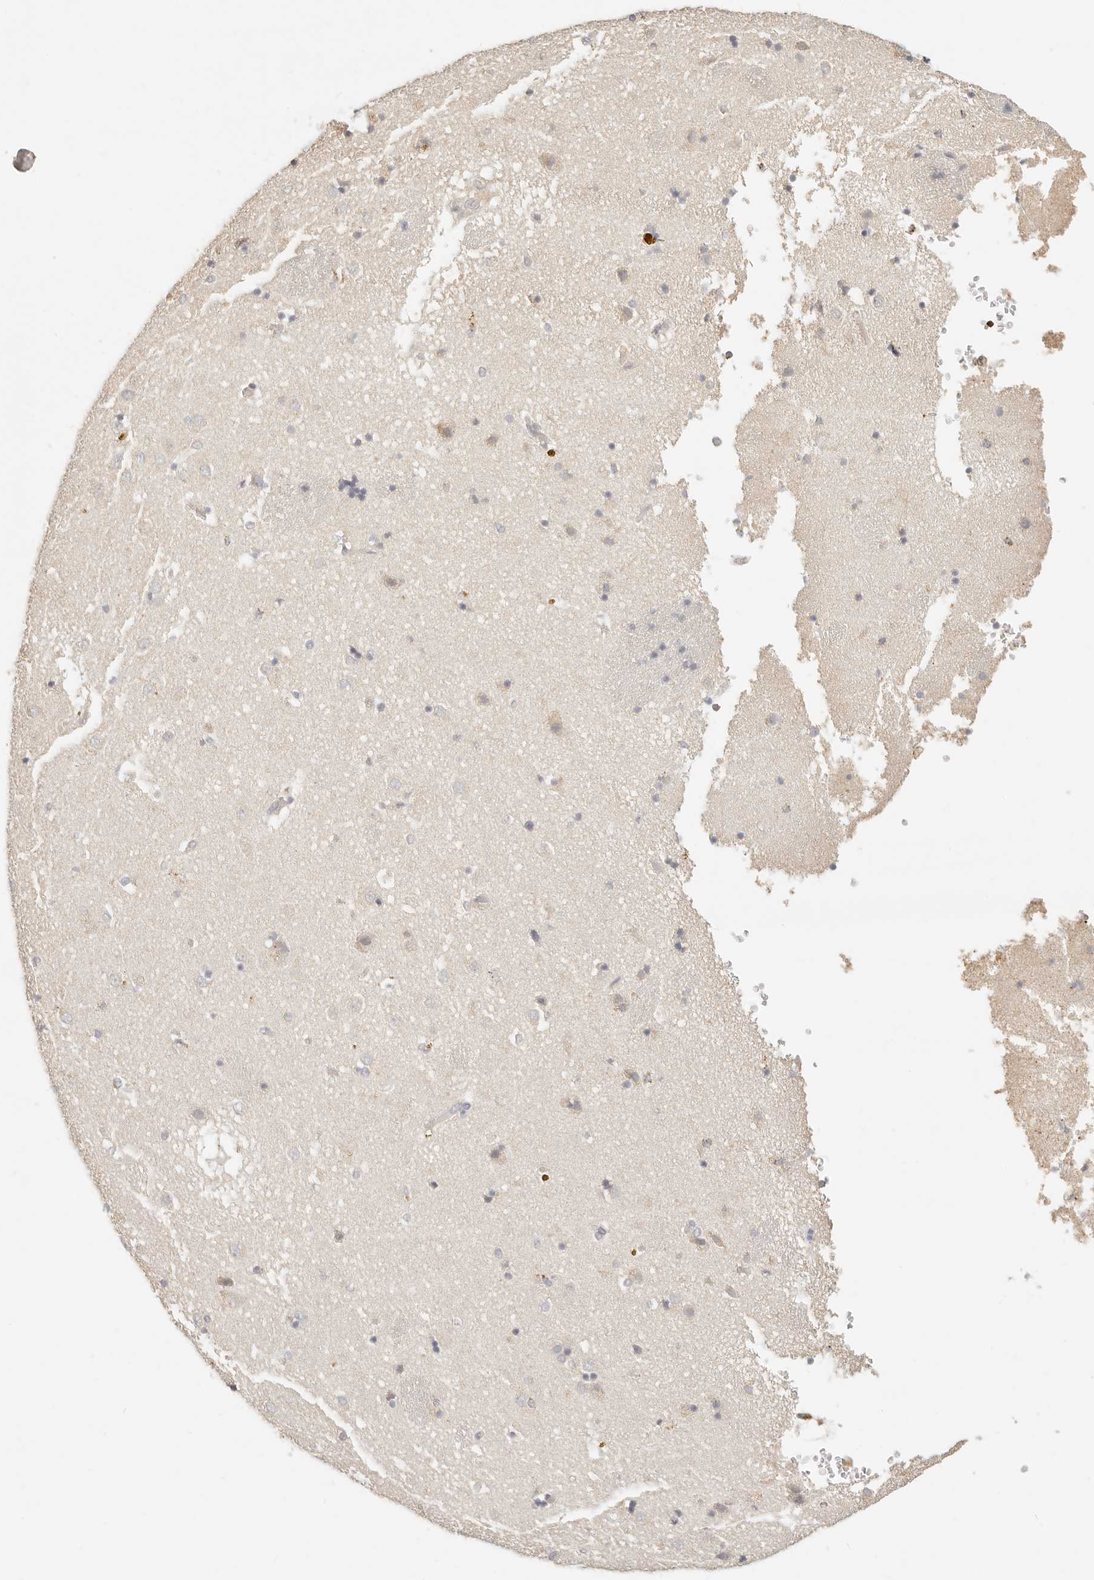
{"staining": {"intensity": "weak", "quantity": "<25%", "location": "cytoplasmic/membranous"}, "tissue": "caudate", "cell_type": "Glial cells", "image_type": "normal", "snomed": [{"axis": "morphology", "description": "Normal tissue, NOS"}, {"axis": "topography", "description": "Lateral ventricle wall"}], "caption": "High magnification brightfield microscopy of benign caudate stained with DAB (brown) and counterstained with hematoxylin (blue): glial cells show no significant staining. Brightfield microscopy of immunohistochemistry stained with DAB (brown) and hematoxylin (blue), captured at high magnification.", "gene": "CNMD", "patient": {"sex": "male", "age": 70}}